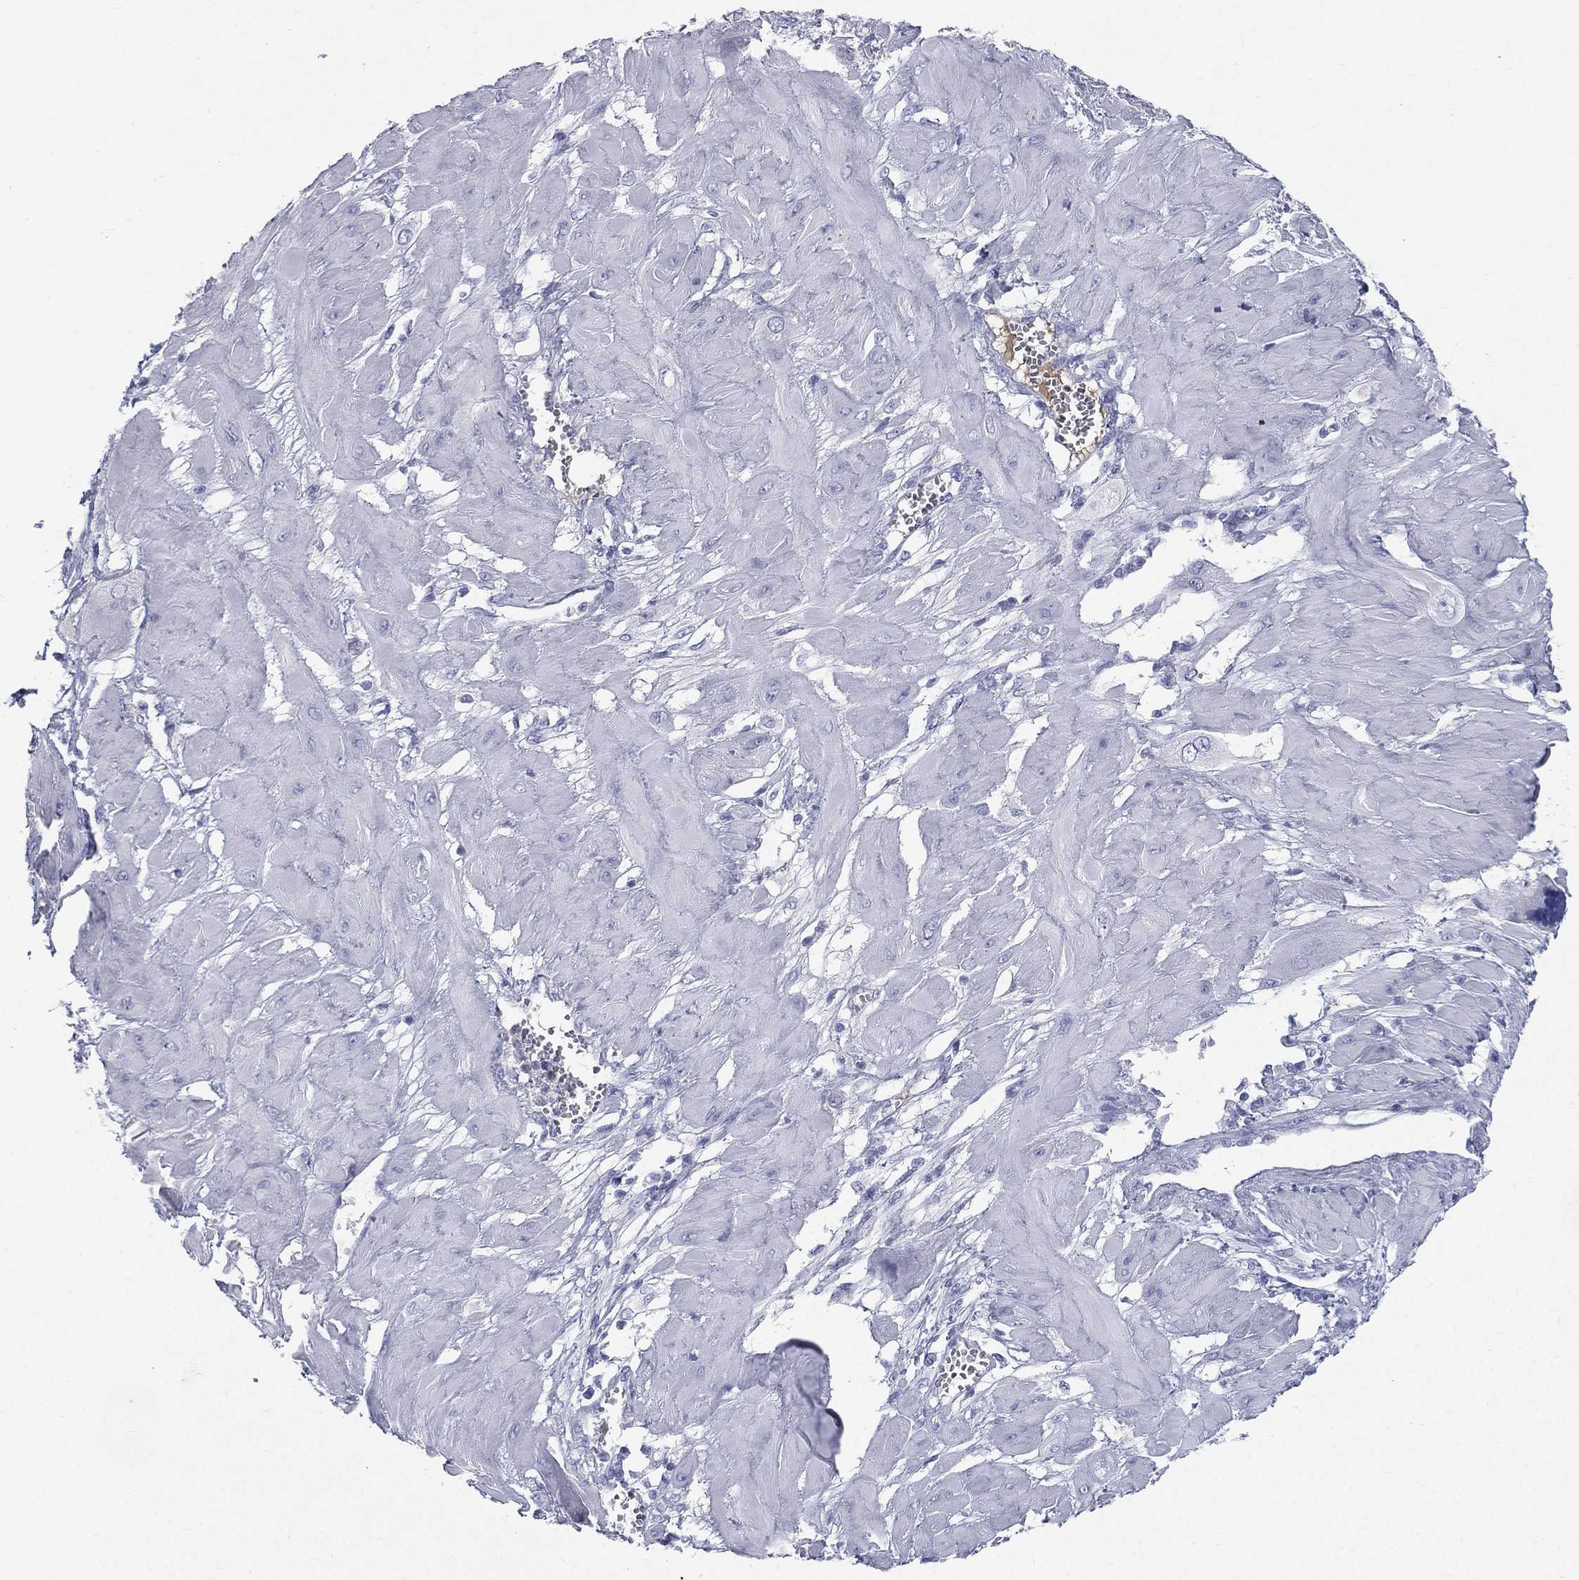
{"staining": {"intensity": "negative", "quantity": "none", "location": "none"}, "tissue": "cervical cancer", "cell_type": "Tumor cells", "image_type": "cancer", "snomed": [{"axis": "morphology", "description": "Squamous cell carcinoma, NOS"}, {"axis": "topography", "description": "Cervix"}], "caption": "Tumor cells show no significant protein positivity in cervical squamous cell carcinoma.", "gene": "HP", "patient": {"sex": "female", "age": 34}}